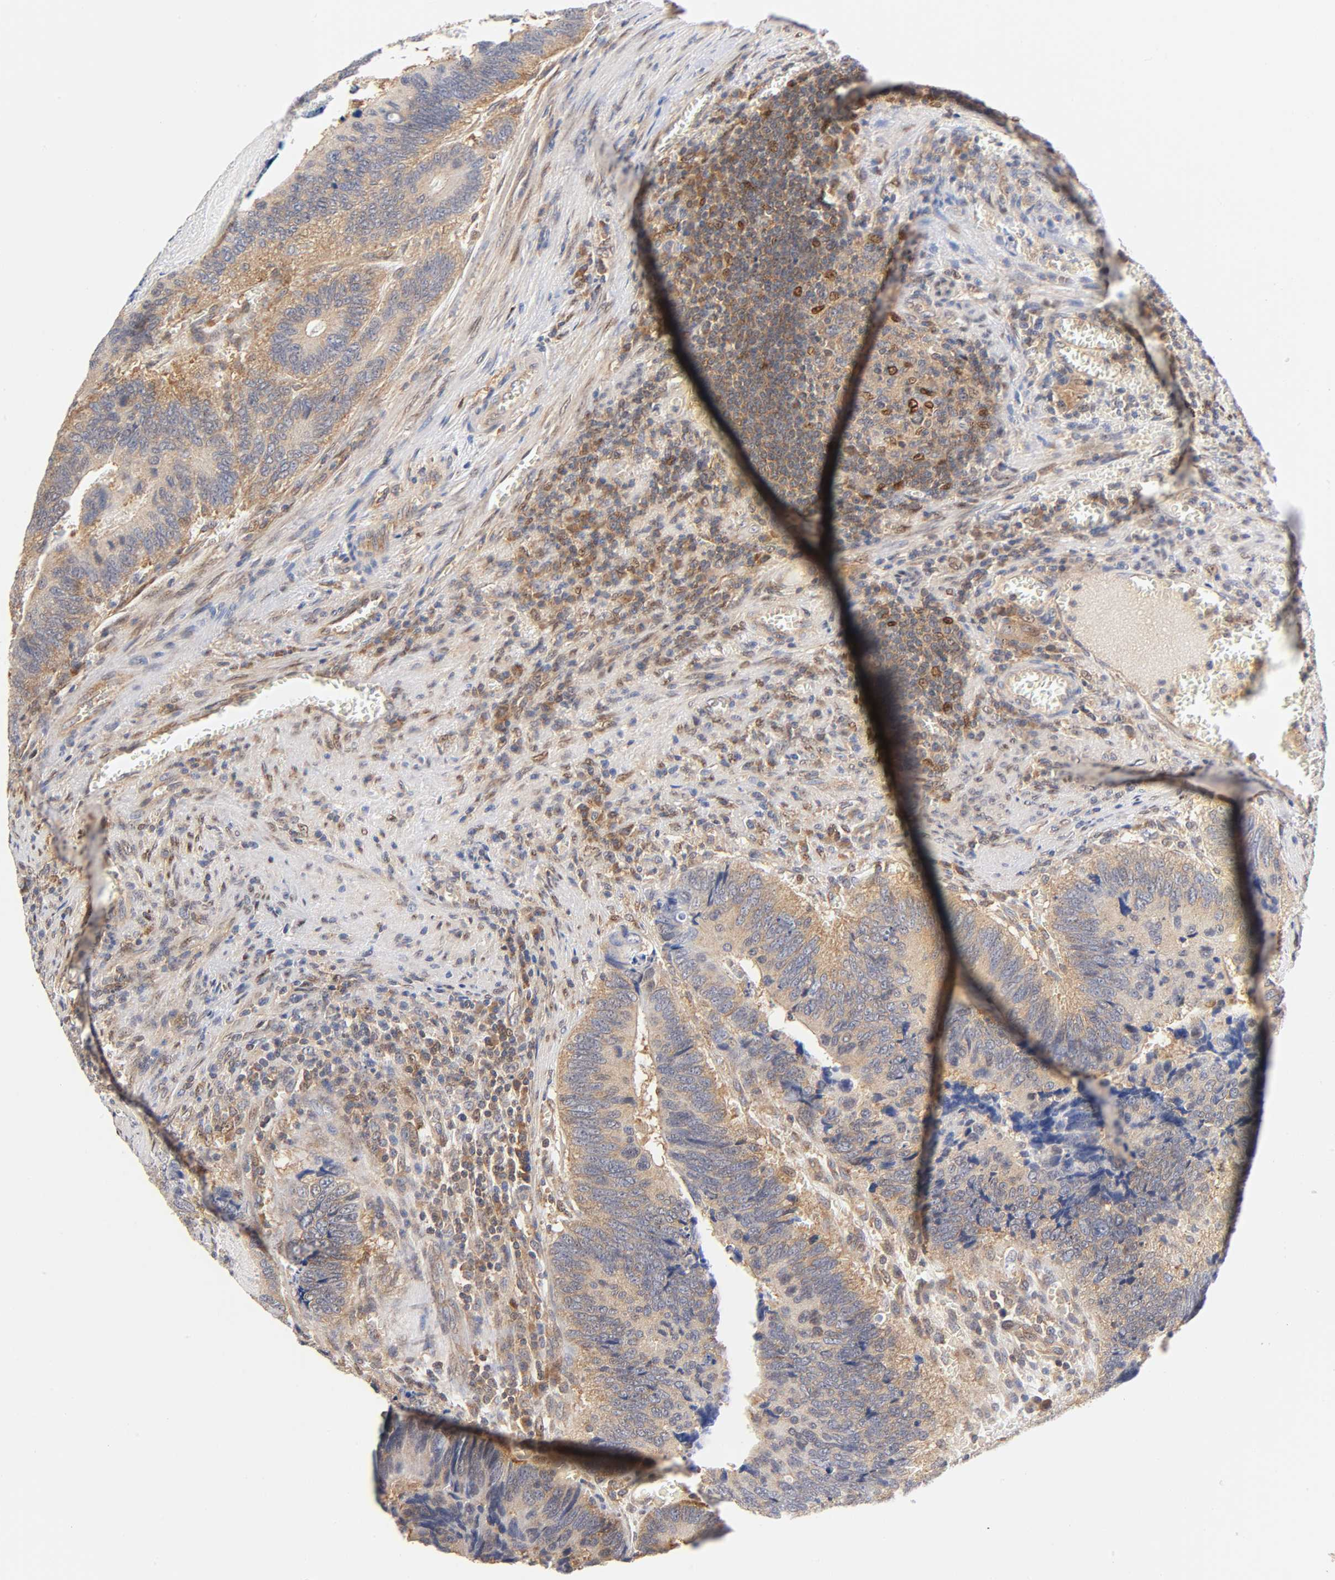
{"staining": {"intensity": "moderate", "quantity": ">75%", "location": "cytoplasmic/membranous"}, "tissue": "colorectal cancer", "cell_type": "Tumor cells", "image_type": "cancer", "snomed": [{"axis": "morphology", "description": "Adenocarcinoma, NOS"}, {"axis": "topography", "description": "Colon"}], "caption": "An image of human colorectal cancer (adenocarcinoma) stained for a protein shows moderate cytoplasmic/membranous brown staining in tumor cells. Using DAB (brown) and hematoxylin (blue) stains, captured at high magnification using brightfield microscopy.", "gene": "PAFAH1B1", "patient": {"sex": "male", "age": 72}}